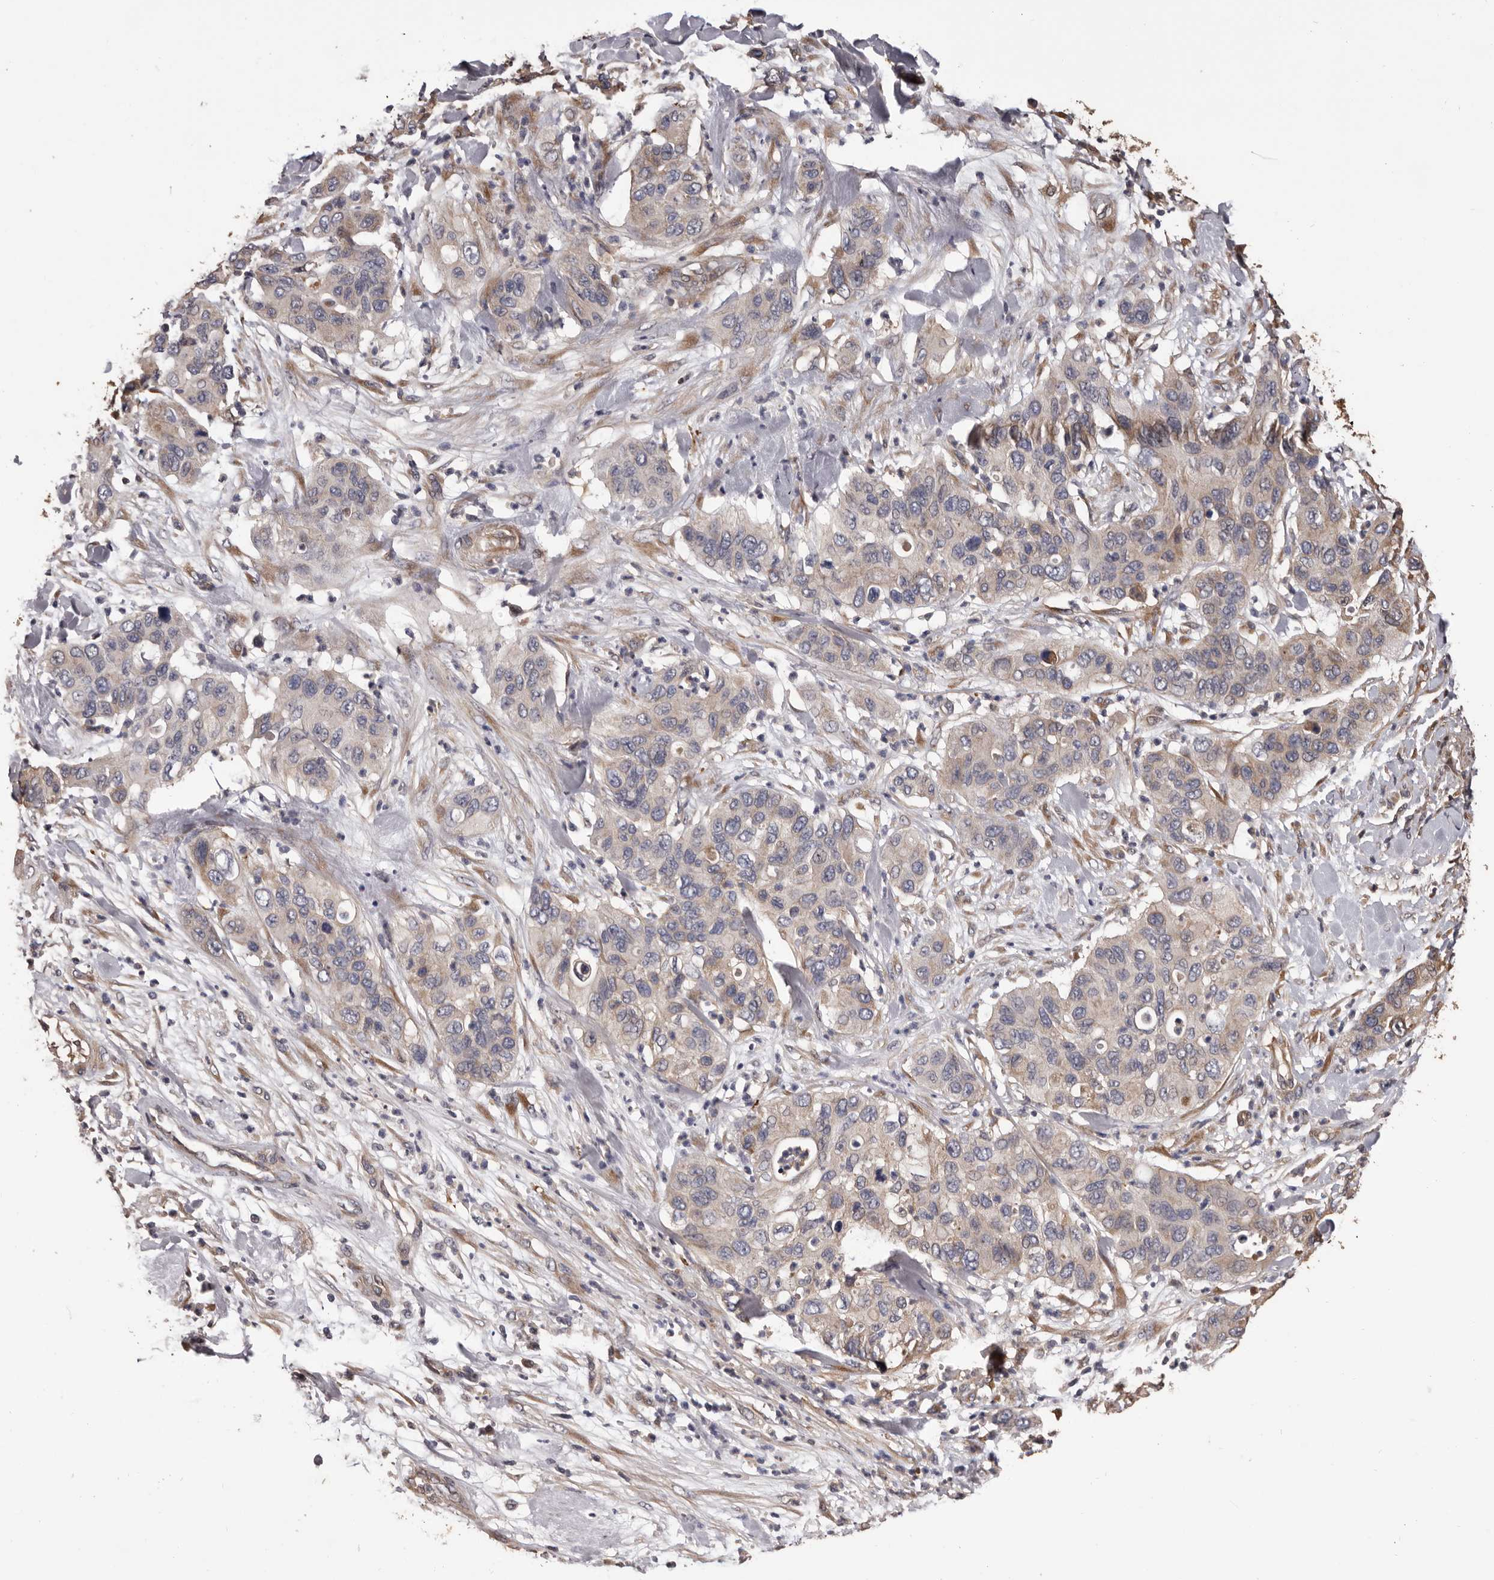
{"staining": {"intensity": "negative", "quantity": "none", "location": "none"}, "tissue": "pancreatic cancer", "cell_type": "Tumor cells", "image_type": "cancer", "snomed": [{"axis": "morphology", "description": "Adenocarcinoma, NOS"}, {"axis": "topography", "description": "Pancreas"}], "caption": "Immunohistochemistry photomicrograph of pancreatic adenocarcinoma stained for a protein (brown), which exhibits no staining in tumor cells.", "gene": "ADAMTS2", "patient": {"sex": "female", "age": 71}}